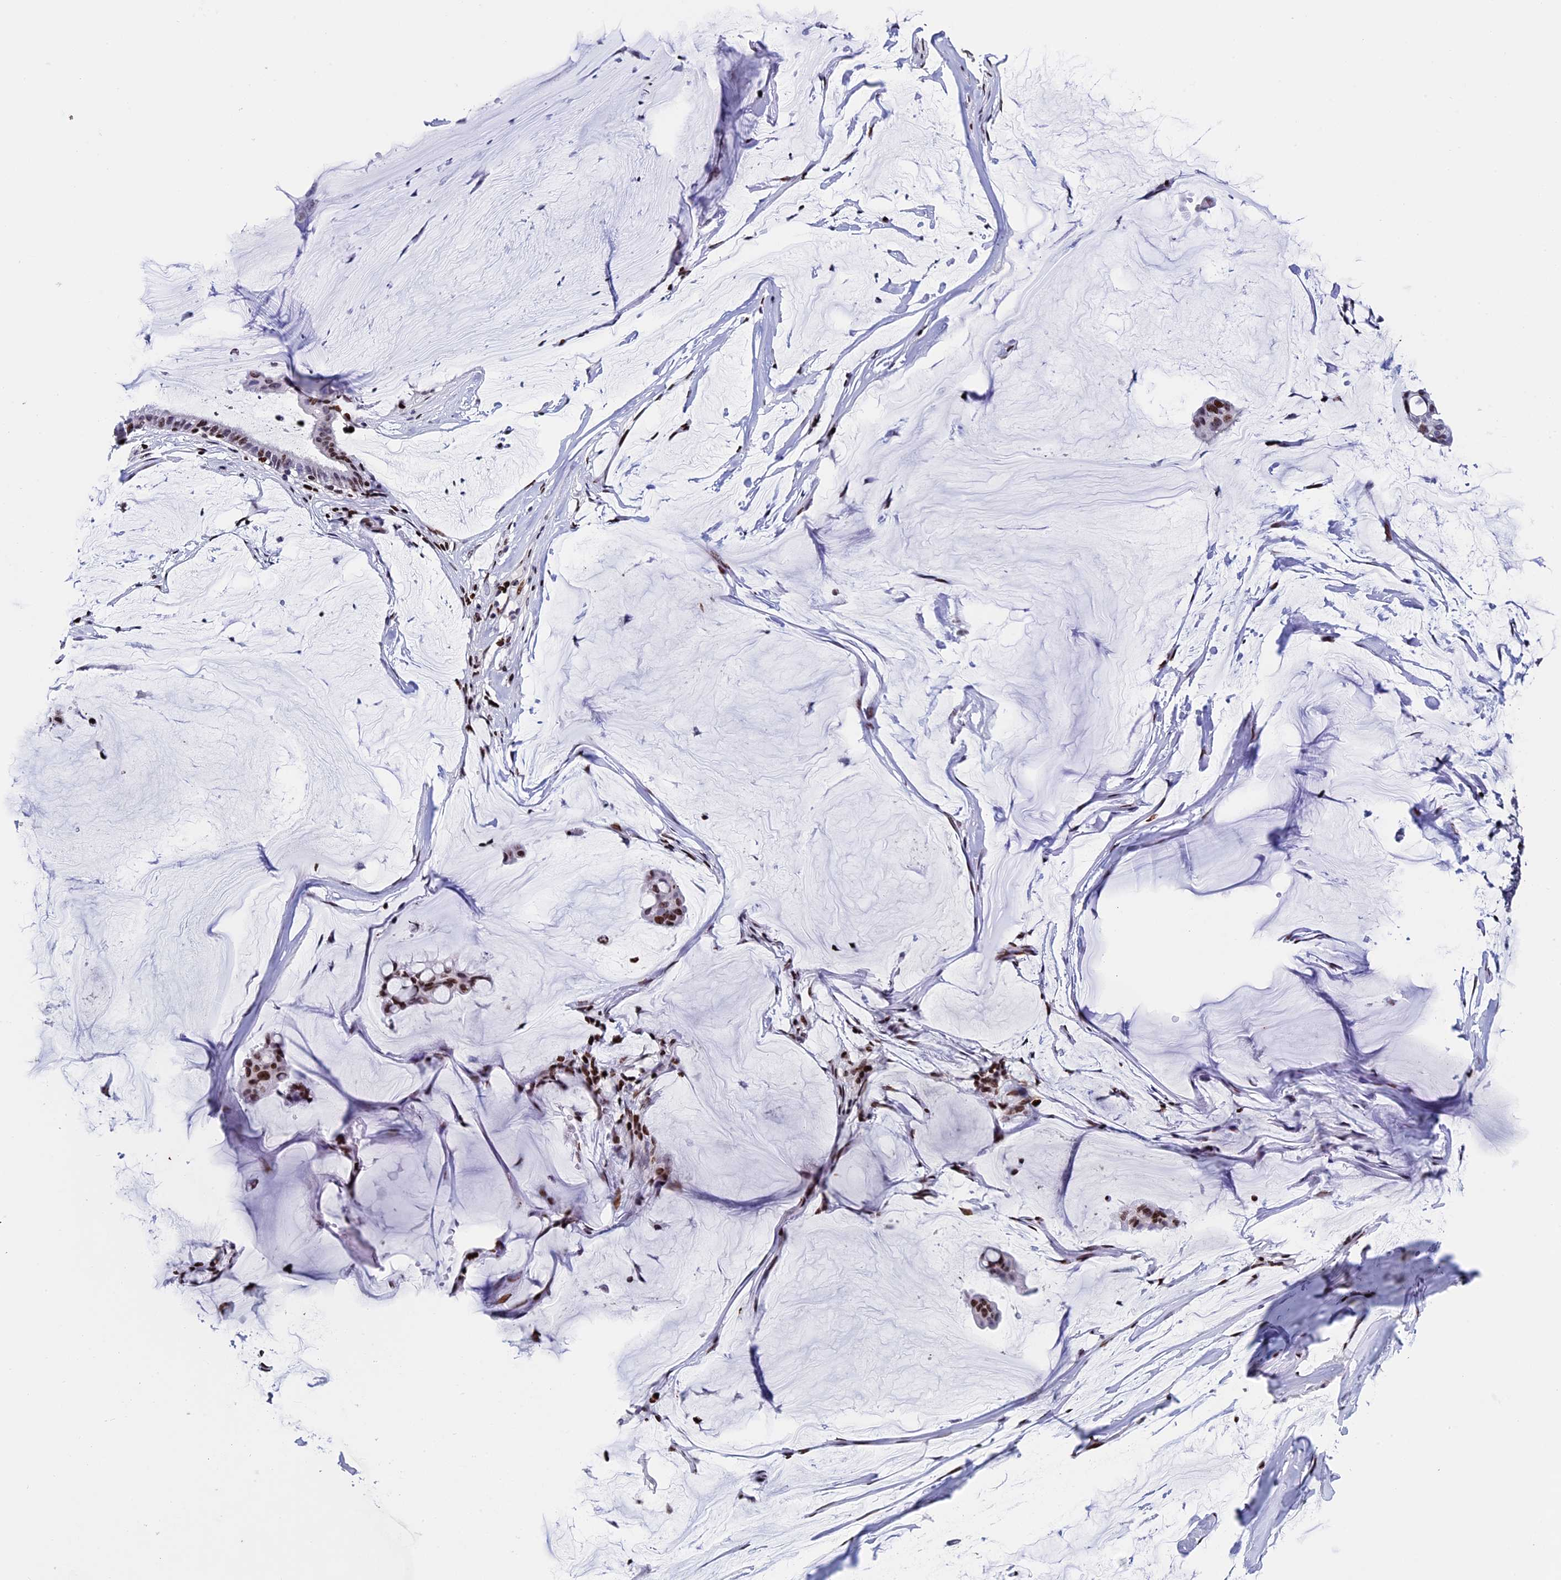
{"staining": {"intensity": "strong", "quantity": ">75%", "location": "nuclear"}, "tissue": "ovarian cancer", "cell_type": "Tumor cells", "image_type": "cancer", "snomed": [{"axis": "morphology", "description": "Cystadenocarcinoma, mucinous, NOS"}, {"axis": "topography", "description": "Ovary"}], "caption": "Immunohistochemical staining of mucinous cystadenocarcinoma (ovarian) displays strong nuclear protein staining in approximately >75% of tumor cells. (Brightfield microscopy of DAB IHC at high magnification).", "gene": "BTBD3", "patient": {"sex": "female", "age": 73}}